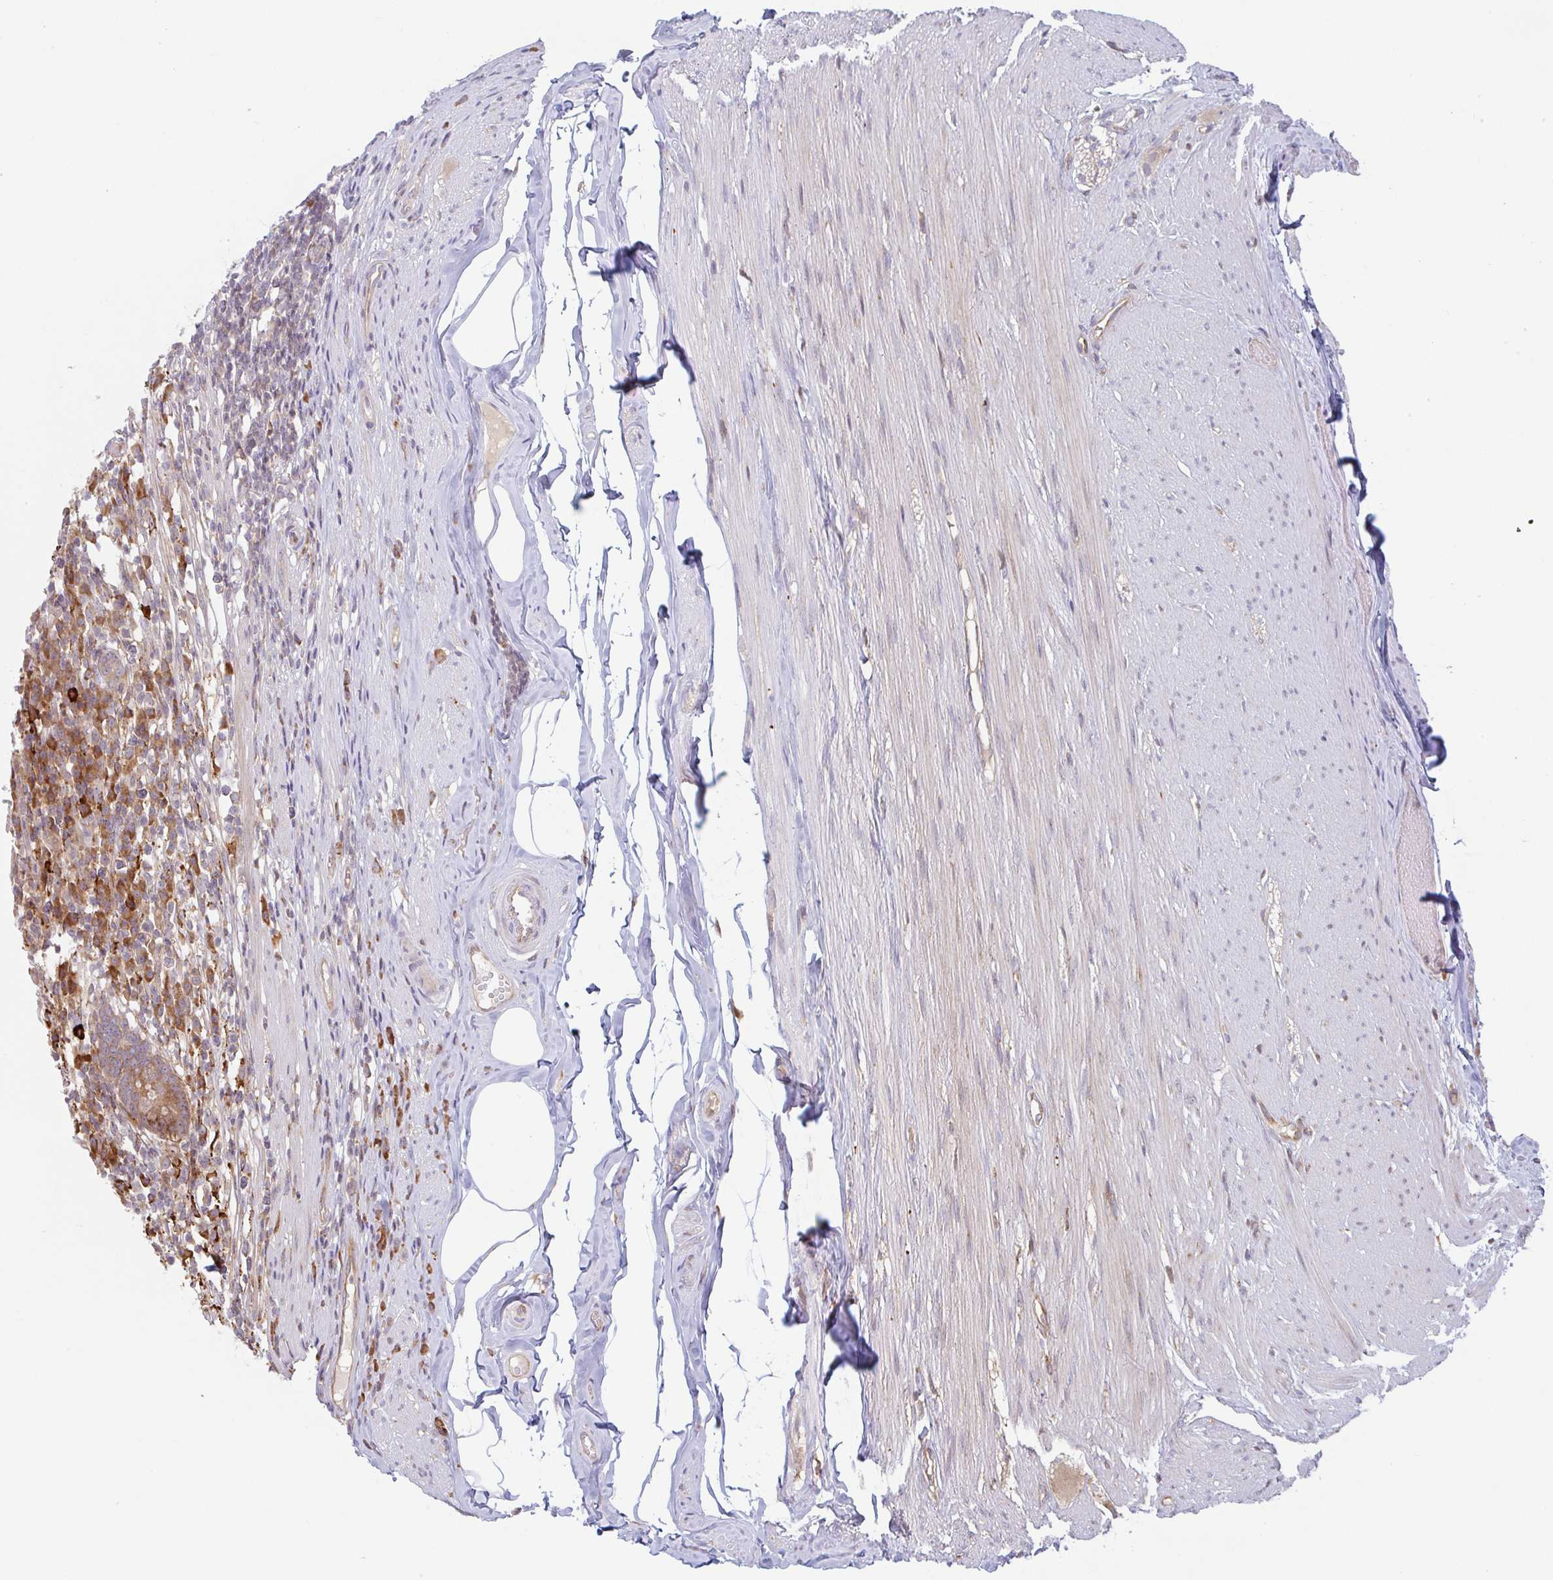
{"staining": {"intensity": "moderate", "quantity": ">75%", "location": "cytoplasmic/membranous"}, "tissue": "appendix", "cell_type": "Glandular cells", "image_type": "normal", "snomed": [{"axis": "morphology", "description": "Normal tissue, NOS"}, {"axis": "topography", "description": "Appendix"}], "caption": "Glandular cells display moderate cytoplasmic/membranous staining in approximately >75% of cells in normal appendix.", "gene": "RIT1", "patient": {"sex": "female", "age": 56}}